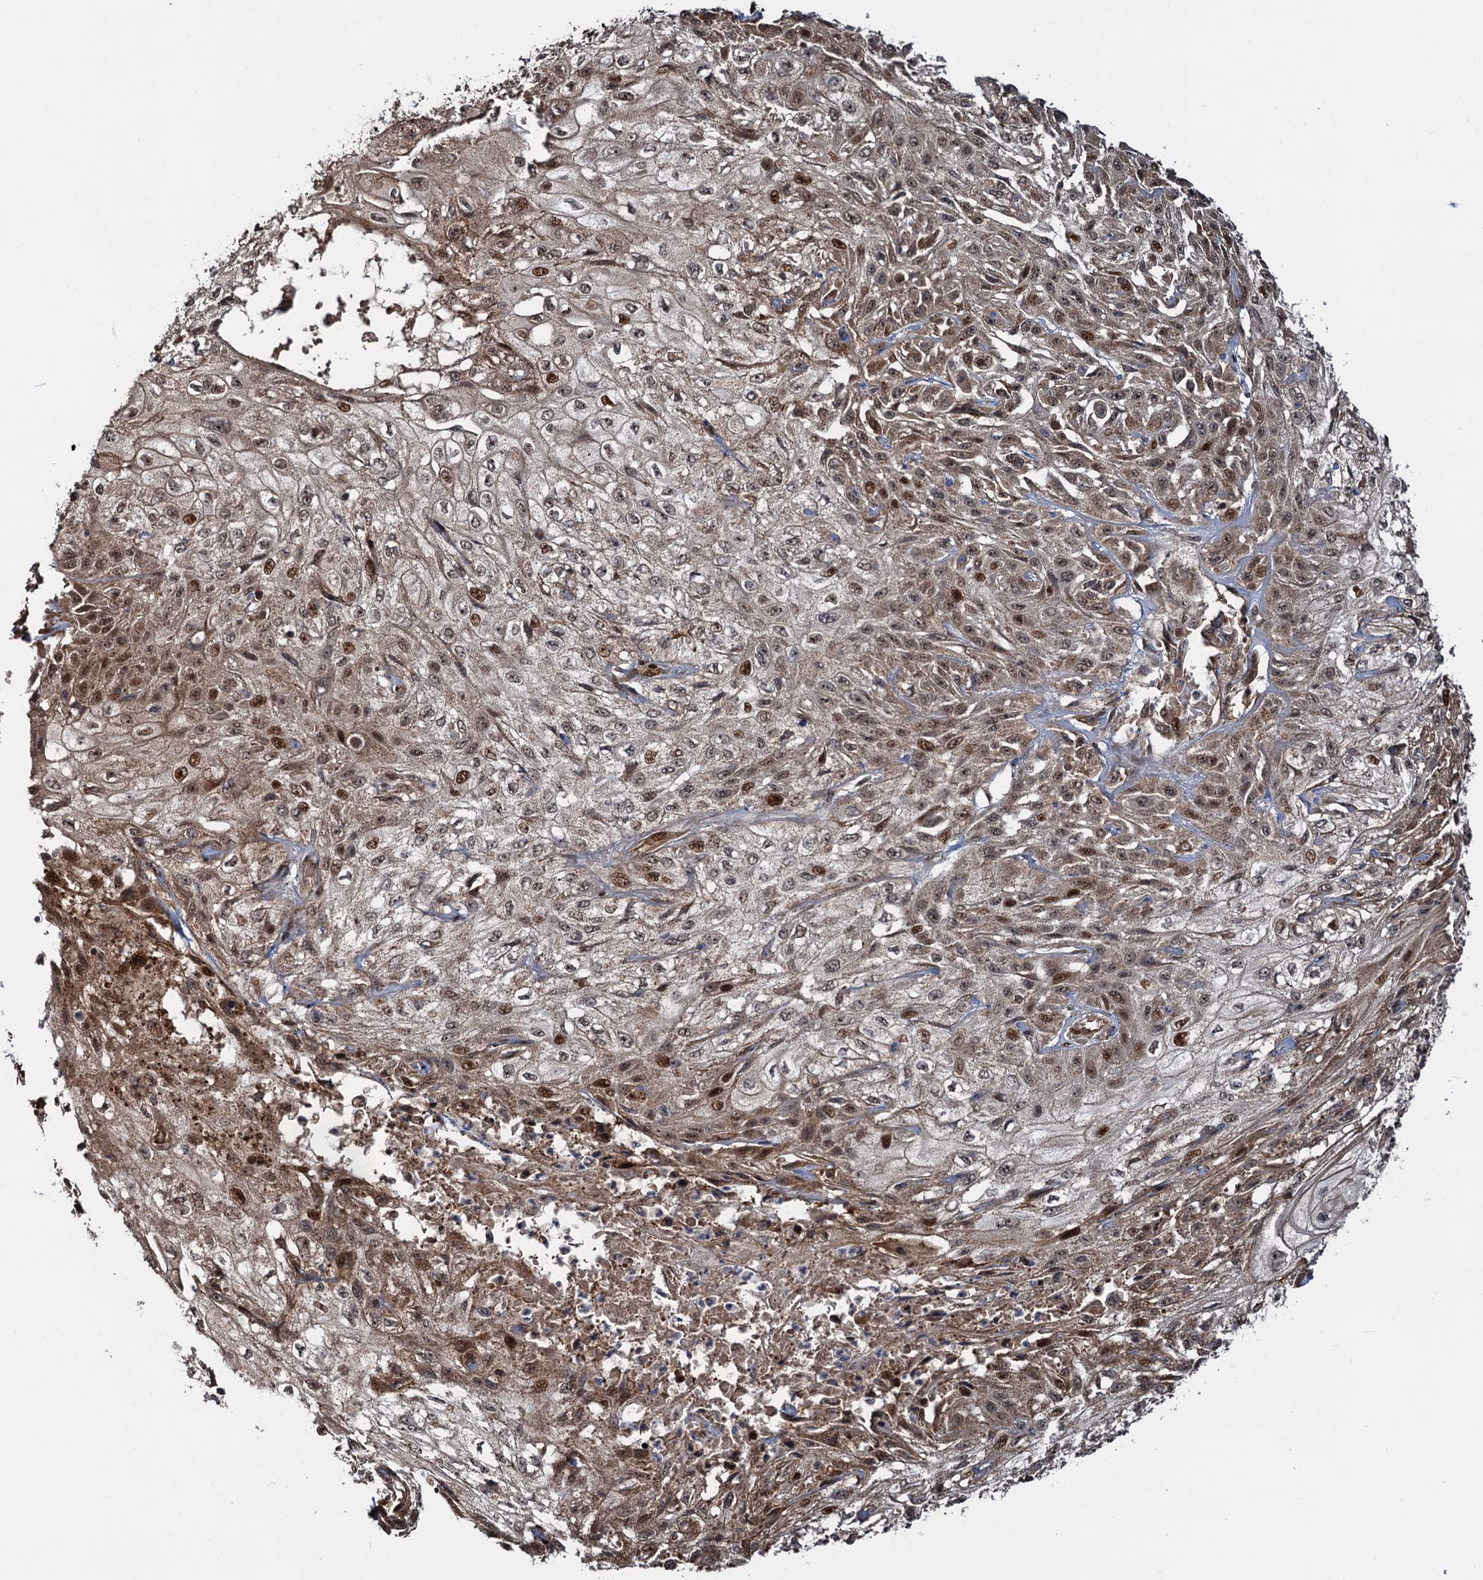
{"staining": {"intensity": "moderate", "quantity": "25%-75%", "location": "cytoplasmic/membranous,nuclear"}, "tissue": "skin cancer", "cell_type": "Tumor cells", "image_type": "cancer", "snomed": [{"axis": "morphology", "description": "Squamous cell carcinoma, NOS"}, {"axis": "morphology", "description": "Squamous cell carcinoma, metastatic, NOS"}, {"axis": "topography", "description": "Skin"}, {"axis": "topography", "description": "Lymph node"}], "caption": "This is a photomicrograph of IHC staining of skin cancer, which shows moderate expression in the cytoplasmic/membranous and nuclear of tumor cells.", "gene": "SNRNP25", "patient": {"sex": "male", "age": 75}}